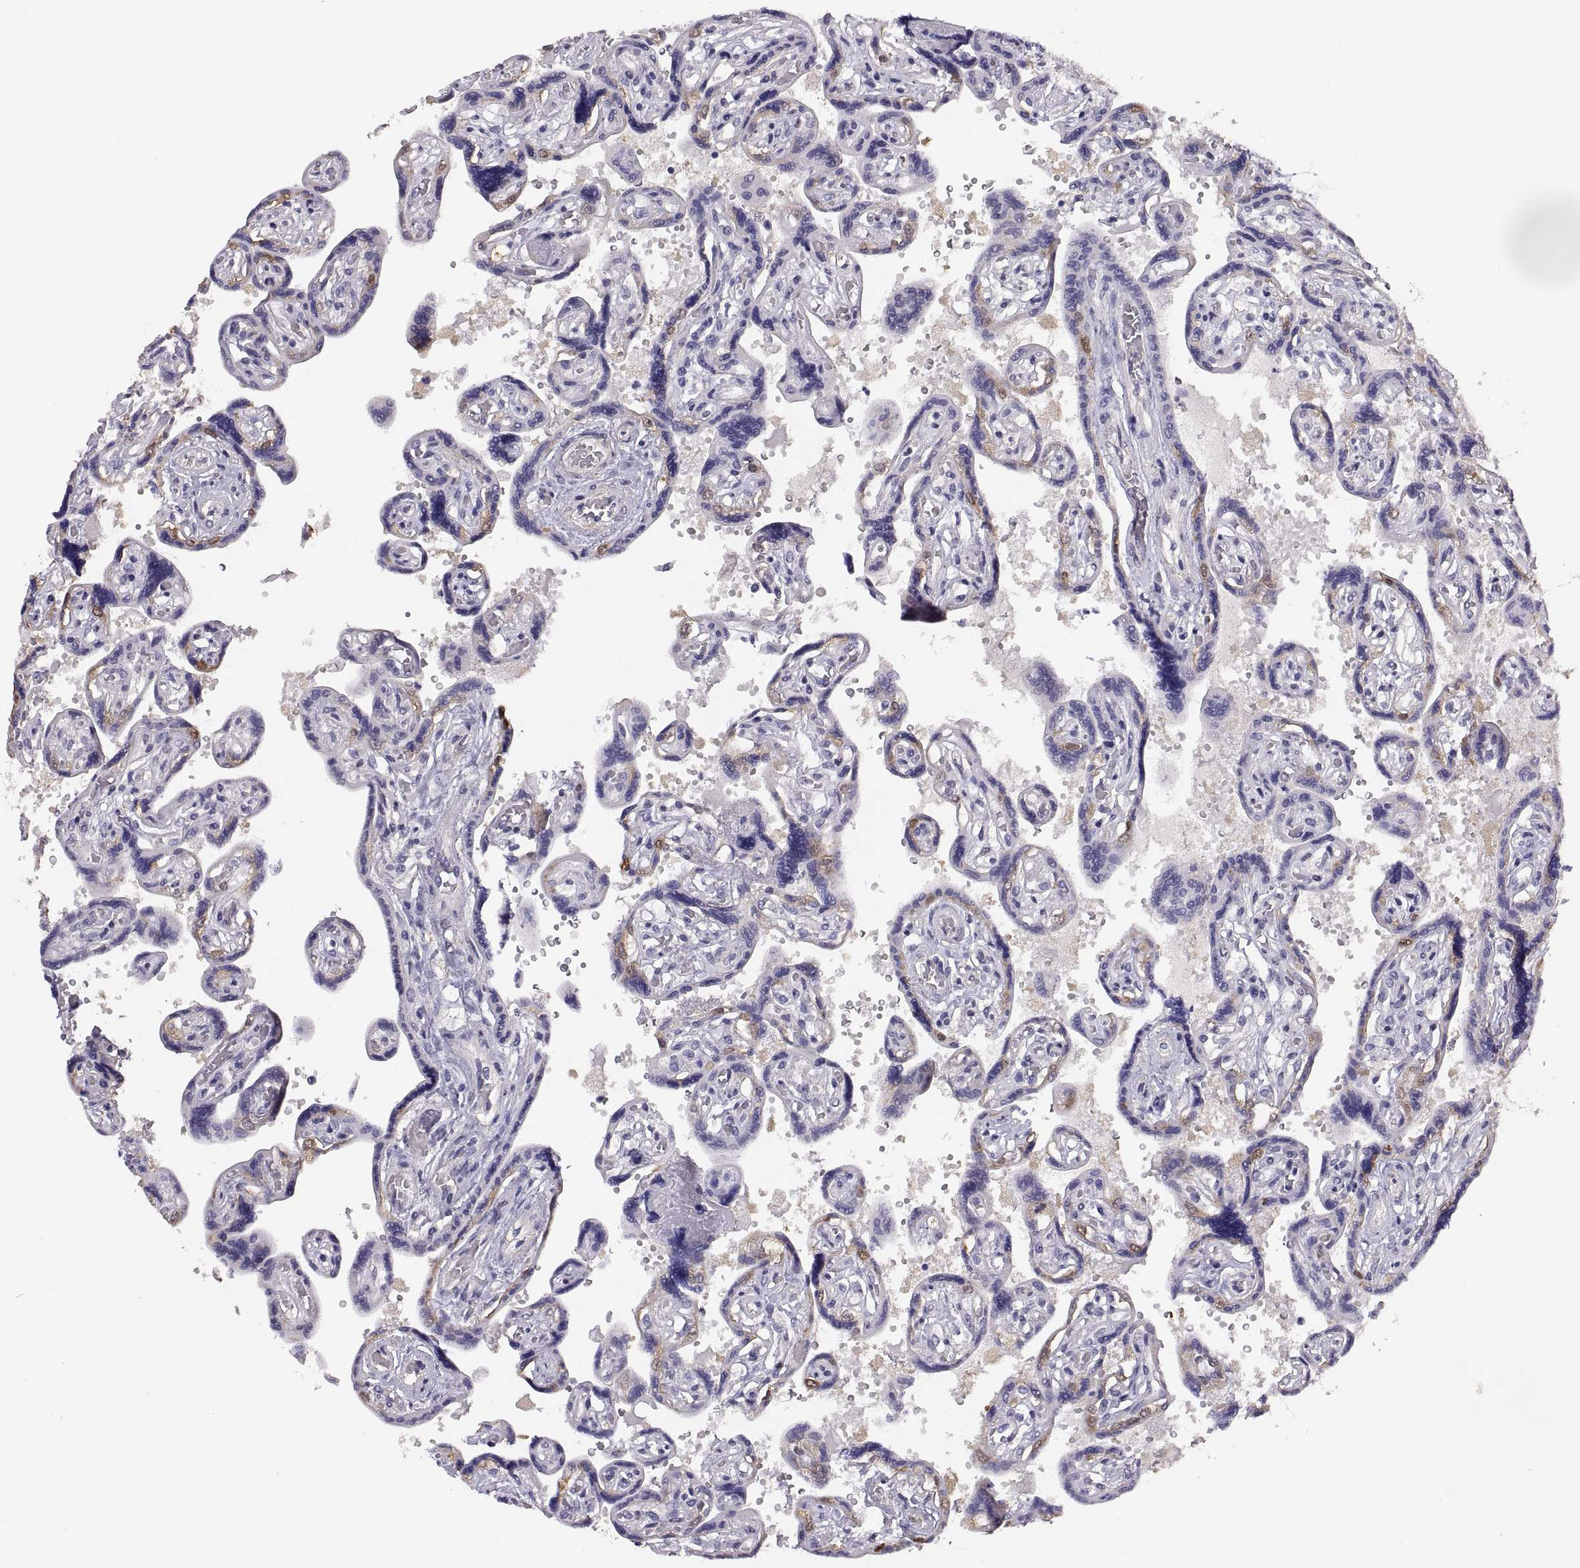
{"staining": {"intensity": "negative", "quantity": "none", "location": "none"}, "tissue": "placenta", "cell_type": "Decidual cells", "image_type": "normal", "snomed": [{"axis": "morphology", "description": "Normal tissue, NOS"}, {"axis": "topography", "description": "Placenta"}], "caption": "Placenta stained for a protein using immunohistochemistry exhibits no expression decidual cells.", "gene": "STRC", "patient": {"sex": "female", "age": 32}}